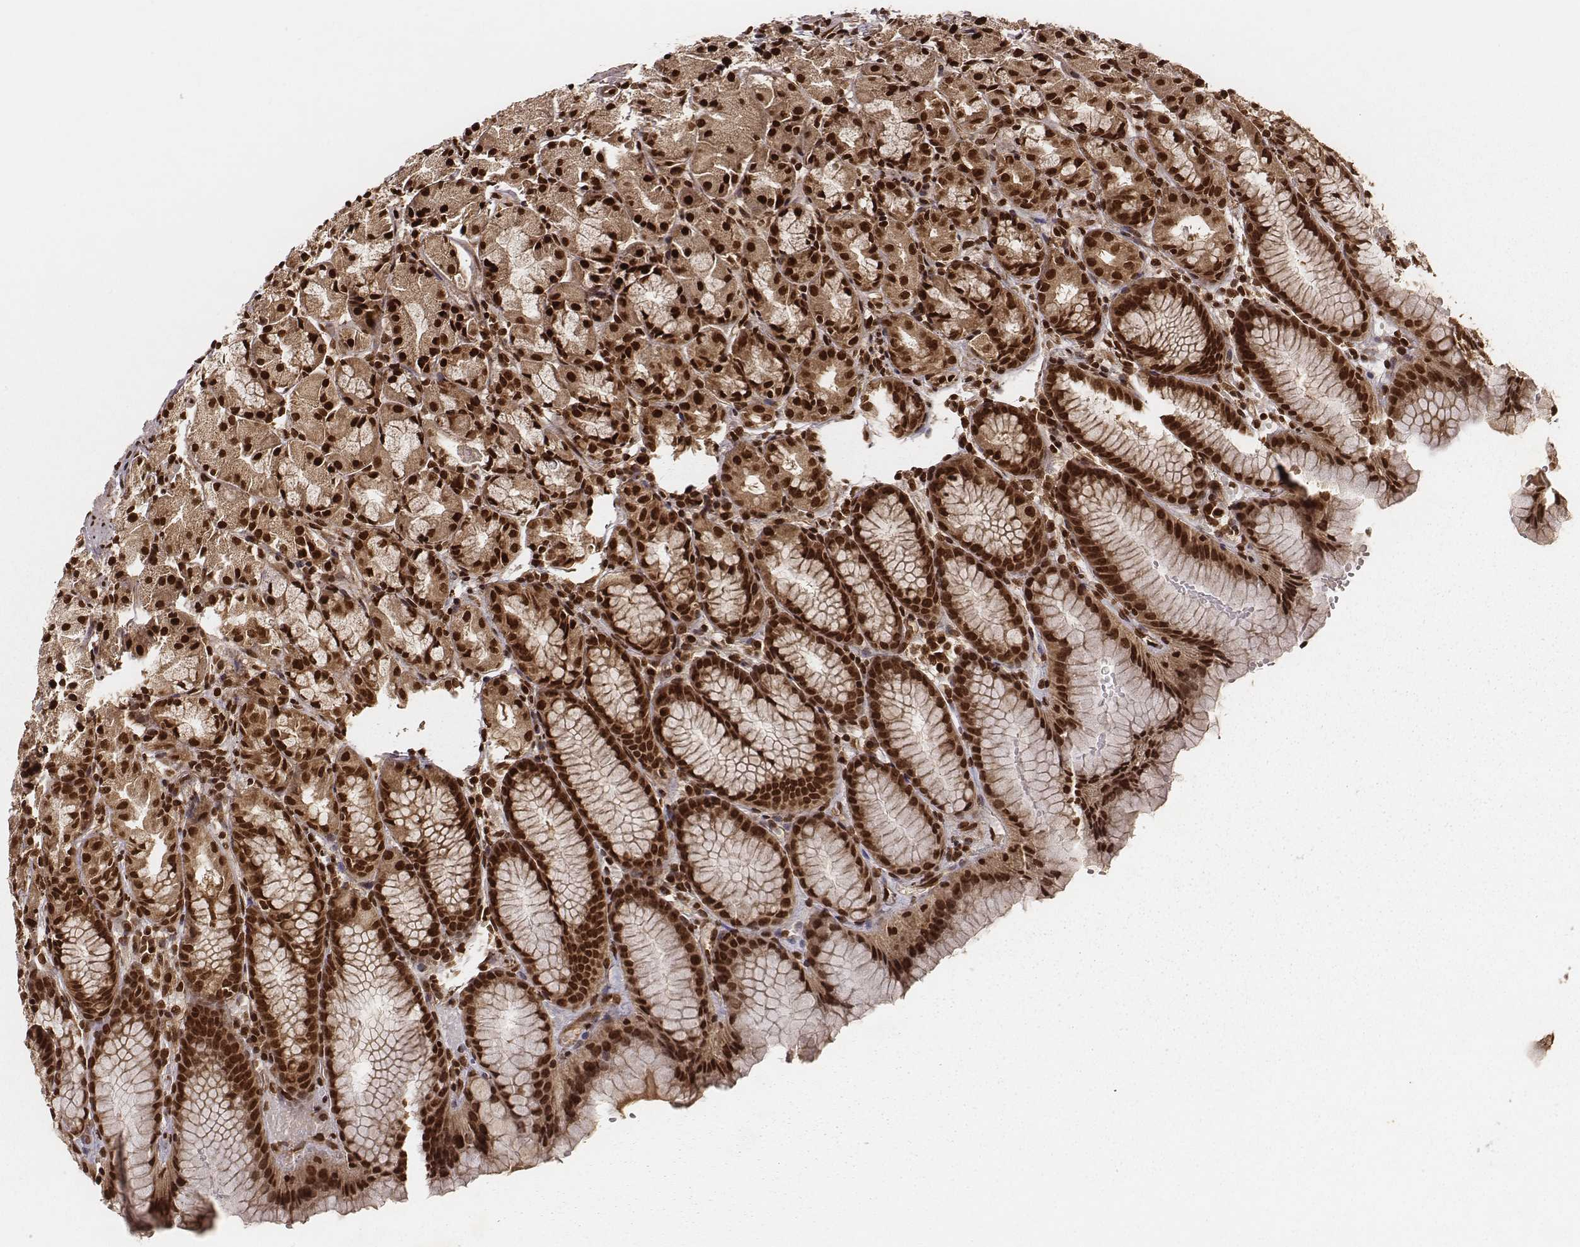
{"staining": {"intensity": "strong", "quantity": ">75%", "location": "cytoplasmic/membranous,nuclear"}, "tissue": "stomach", "cell_type": "Glandular cells", "image_type": "normal", "snomed": [{"axis": "morphology", "description": "Normal tissue, NOS"}, {"axis": "topography", "description": "Stomach, upper"}], "caption": "Stomach stained for a protein (brown) displays strong cytoplasmic/membranous,nuclear positive expression in about >75% of glandular cells.", "gene": "NFX1", "patient": {"sex": "male", "age": 47}}